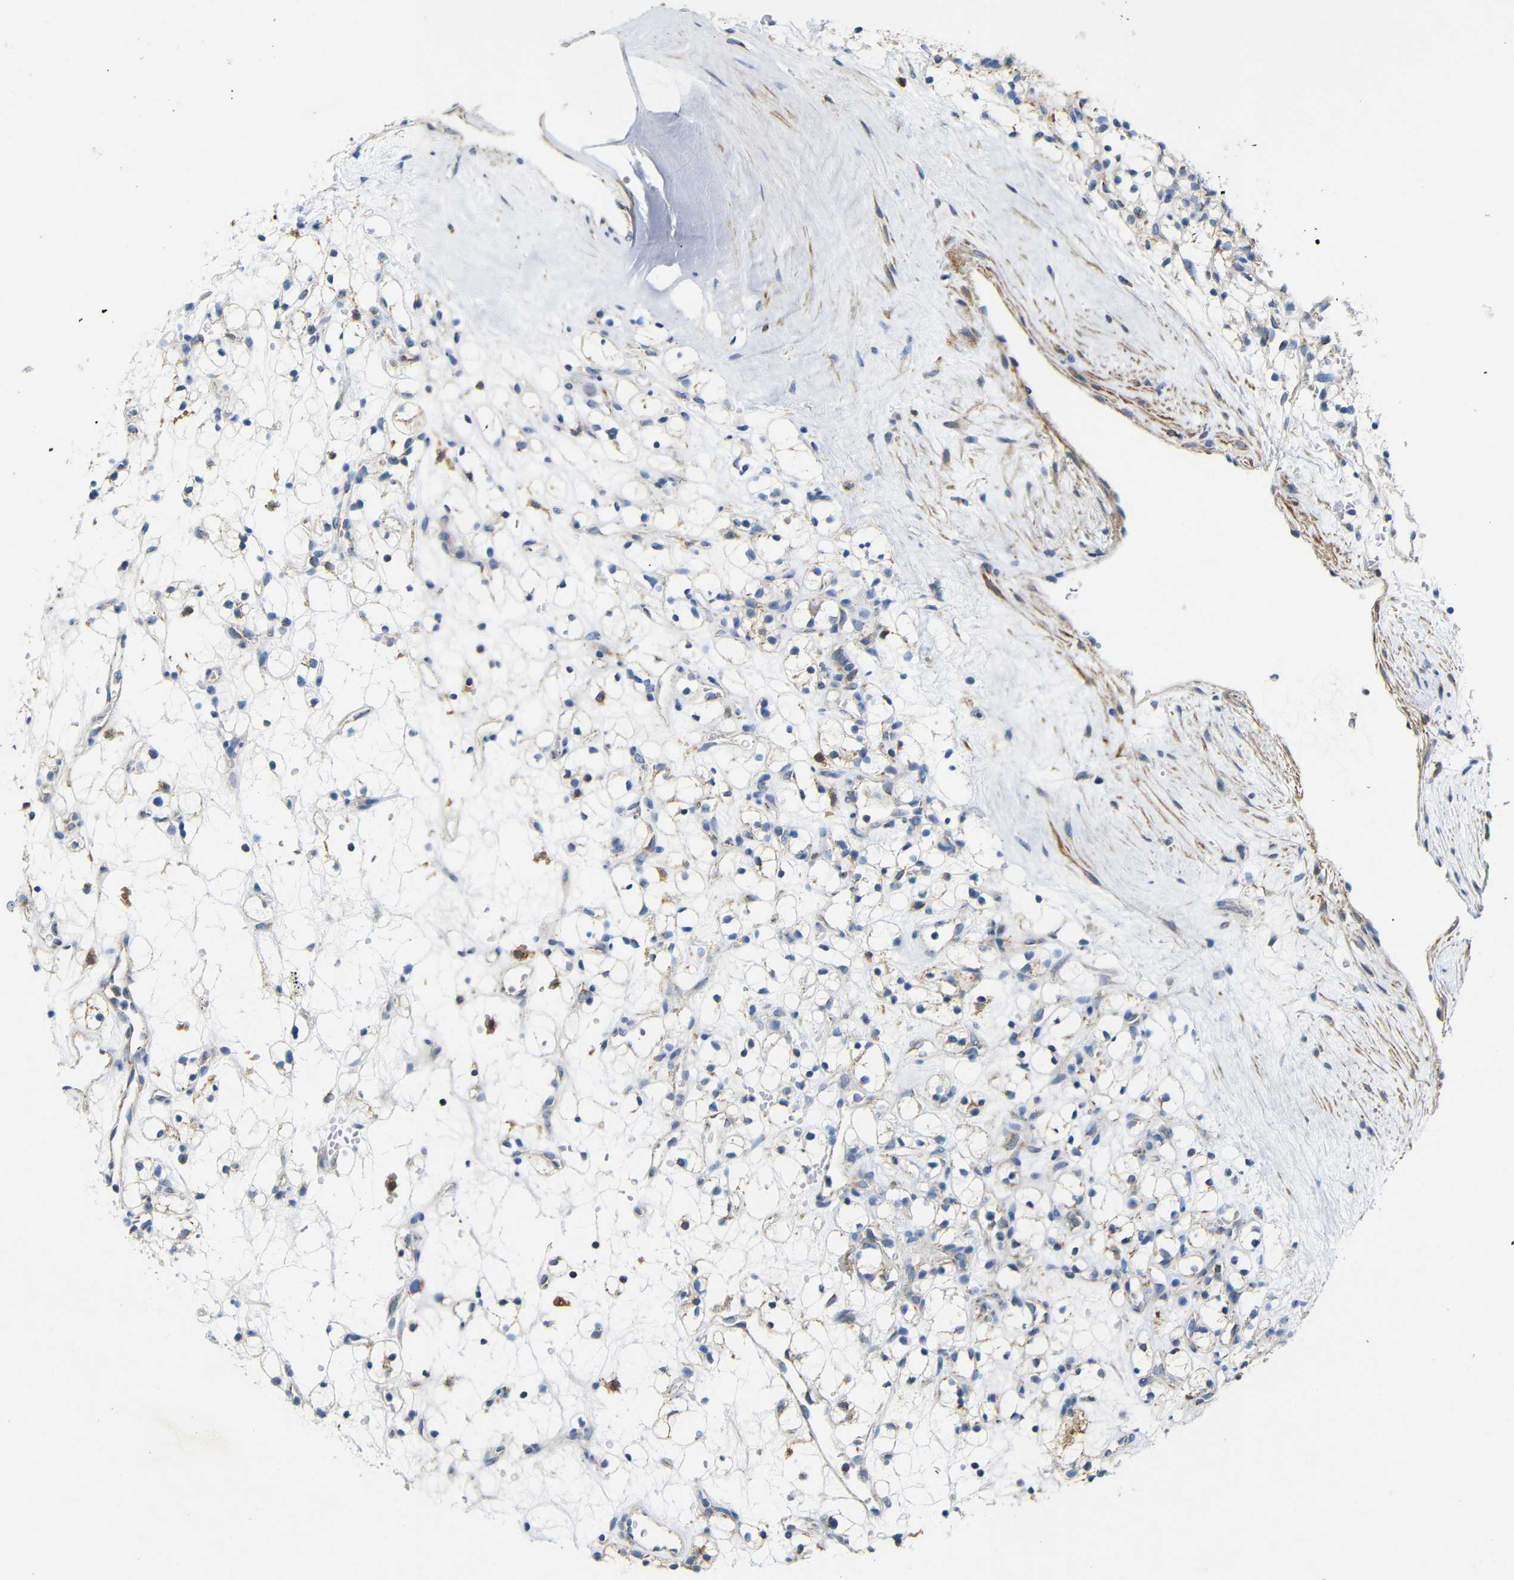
{"staining": {"intensity": "weak", "quantity": "<25%", "location": "cytoplasmic/membranous"}, "tissue": "renal cancer", "cell_type": "Tumor cells", "image_type": "cancer", "snomed": [{"axis": "morphology", "description": "Adenocarcinoma, NOS"}, {"axis": "topography", "description": "Kidney"}], "caption": "This is an IHC photomicrograph of adenocarcinoma (renal). There is no staining in tumor cells.", "gene": "FAM171B", "patient": {"sex": "female", "age": 60}}